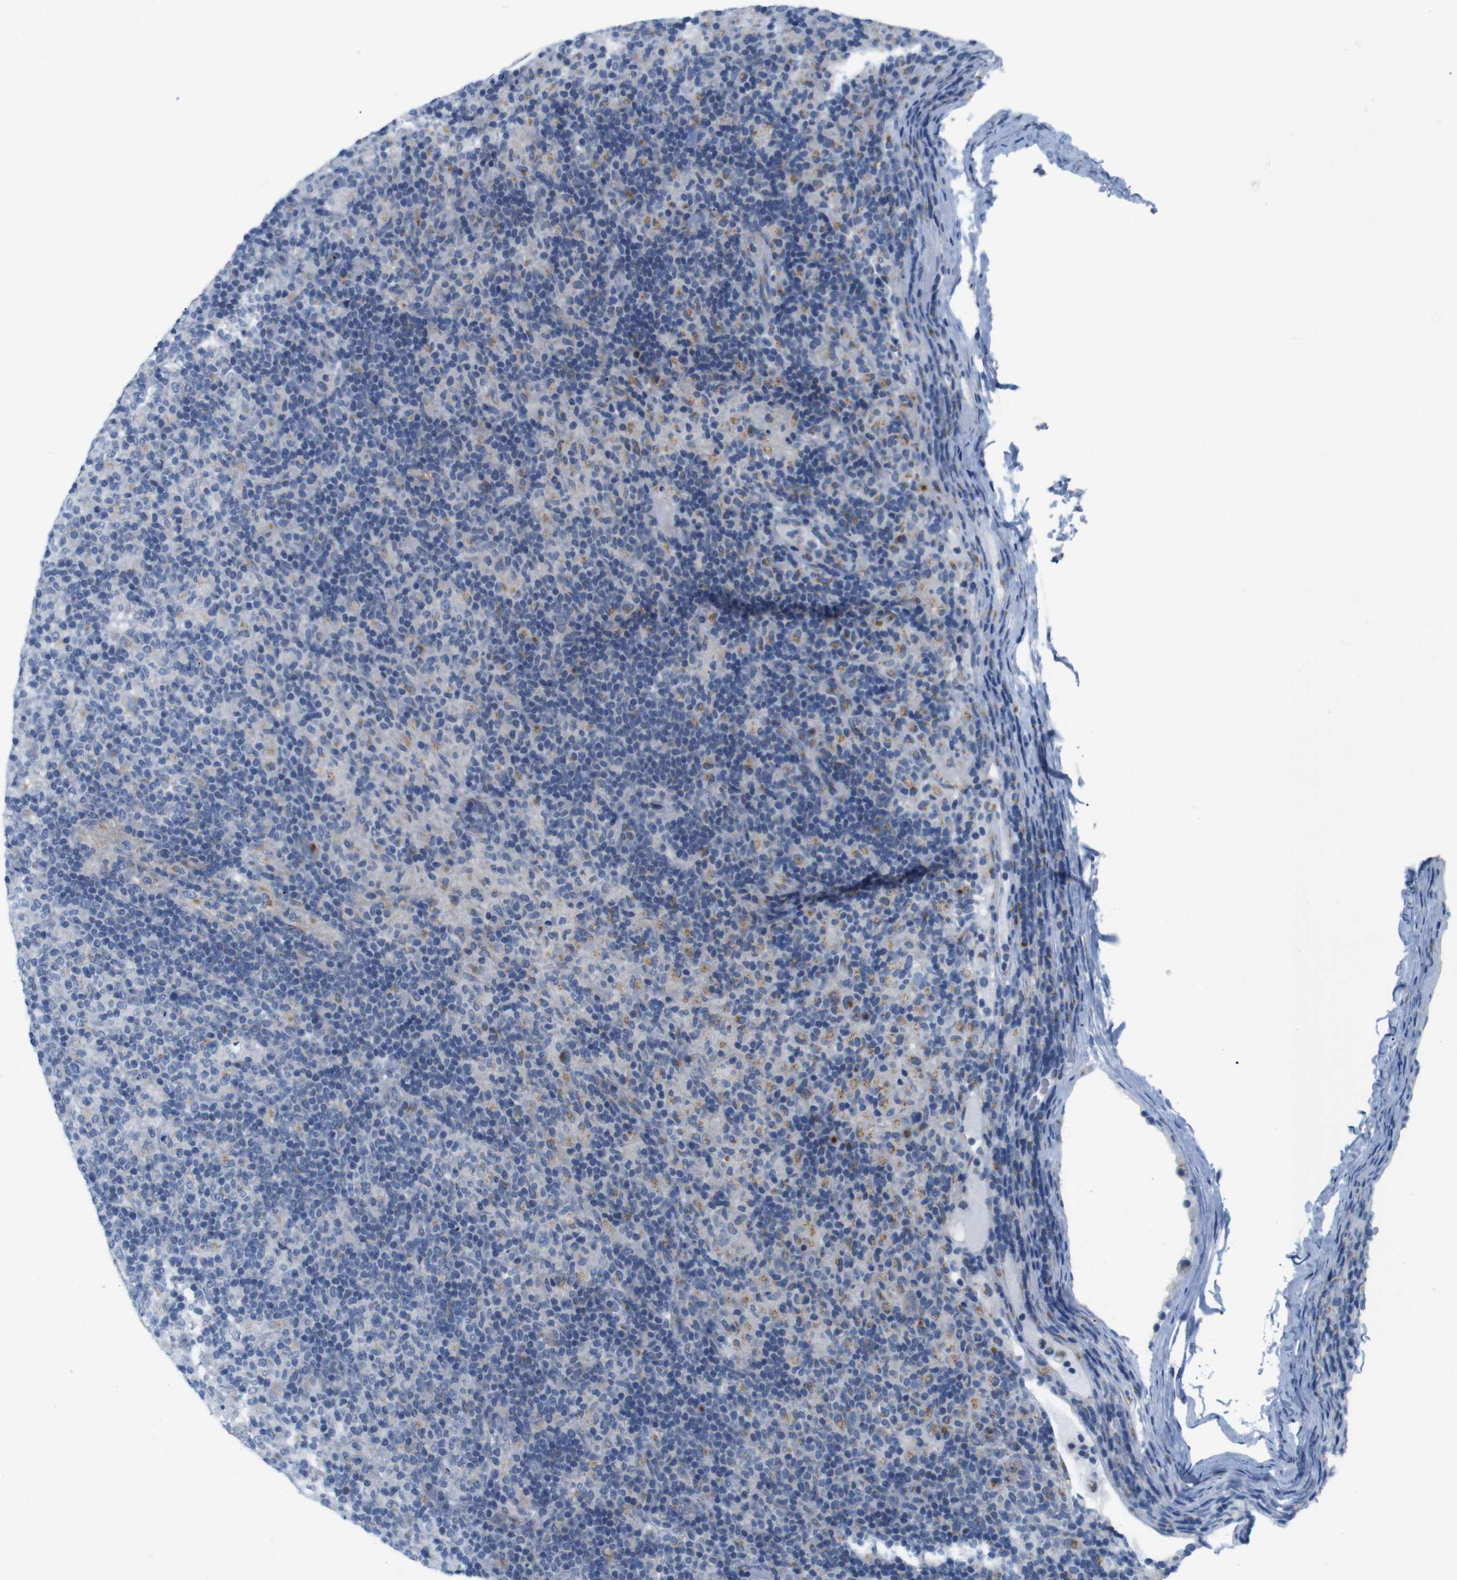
{"staining": {"intensity": "negative", "quantity": "none", "location": "none"}, "tissue": "lymphoma", "cell_type": "Tumor cells", "image_type": "cancer", "snomed": [{"axis": "morphology", "description": "Hodgkin's disease, NOS"}, {"axis": "topography", "description": "Lymph node"}], "caption": "DAB immunohistochemical staining of lymphoma reveals no significant expression in tumor cells.", "gene": "GOLGA2", "patient": {"sex": "male", "age": 70}}